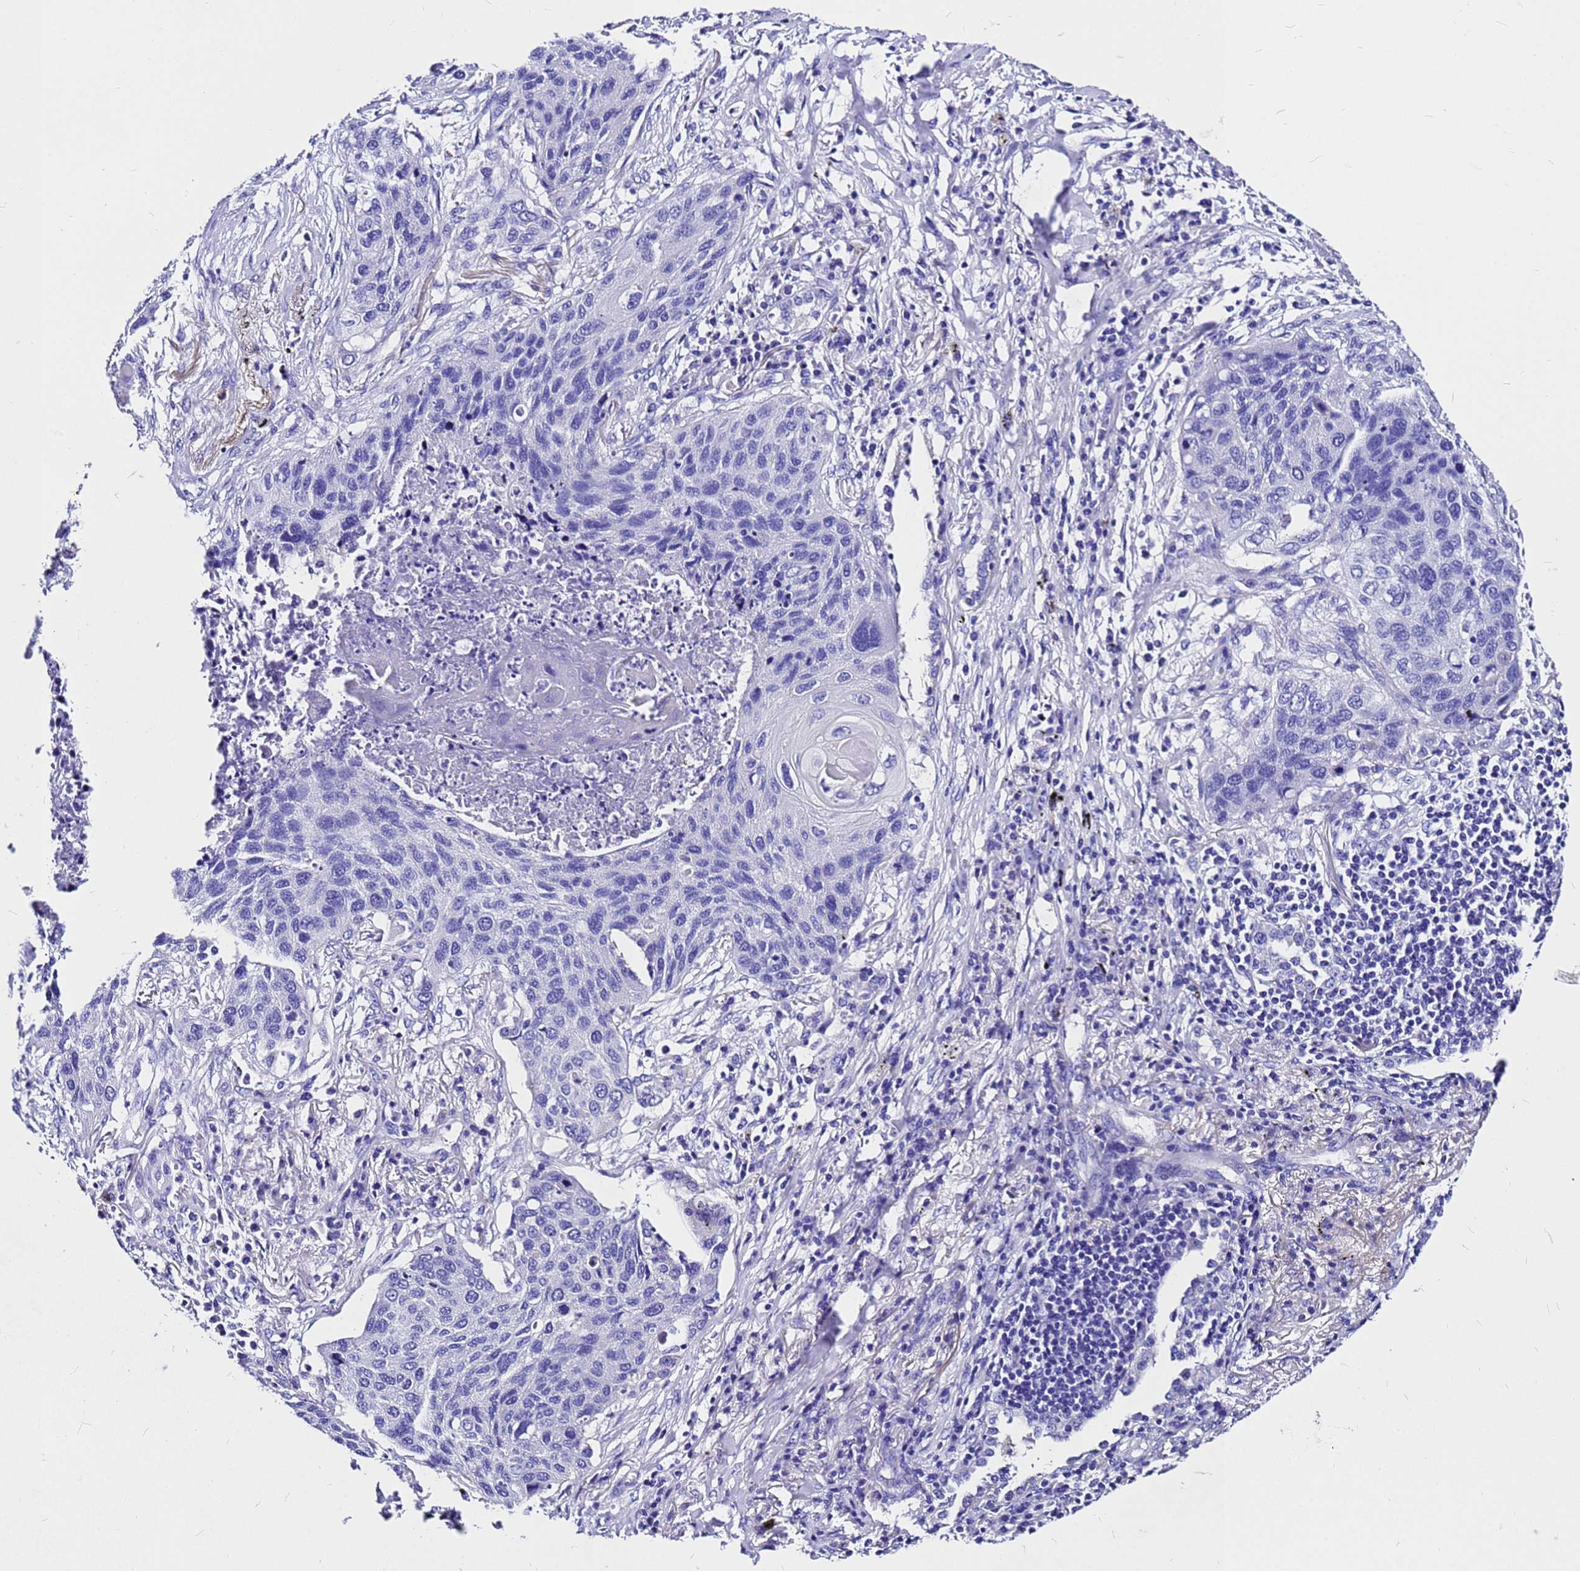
{"staining": {"intensity": "negative", "quantity": "none", "location": "none"}, "tissue": "lung cancer", "cell_type": "Tumor cells", "image_type": "cancer", "snomed": [{"axis": "morphology", "description": "Squamous cell carcinoma, NOS"}, {"axis": "topography", "description": "Lung"}], "caption": "DAB (3,3'-diaminobenzidine) immunohistochemical staining of human lung squamous cell carcinoma exhibits no significant positivity in tumor cells. The staining was performed using DAB to visualize the protein expression in brown, while the nuclei were stained in blue with hematoxylin (Magnification: 20x).", "gene": "HERC4", "patient": {"sex": "female", "age": 63}}